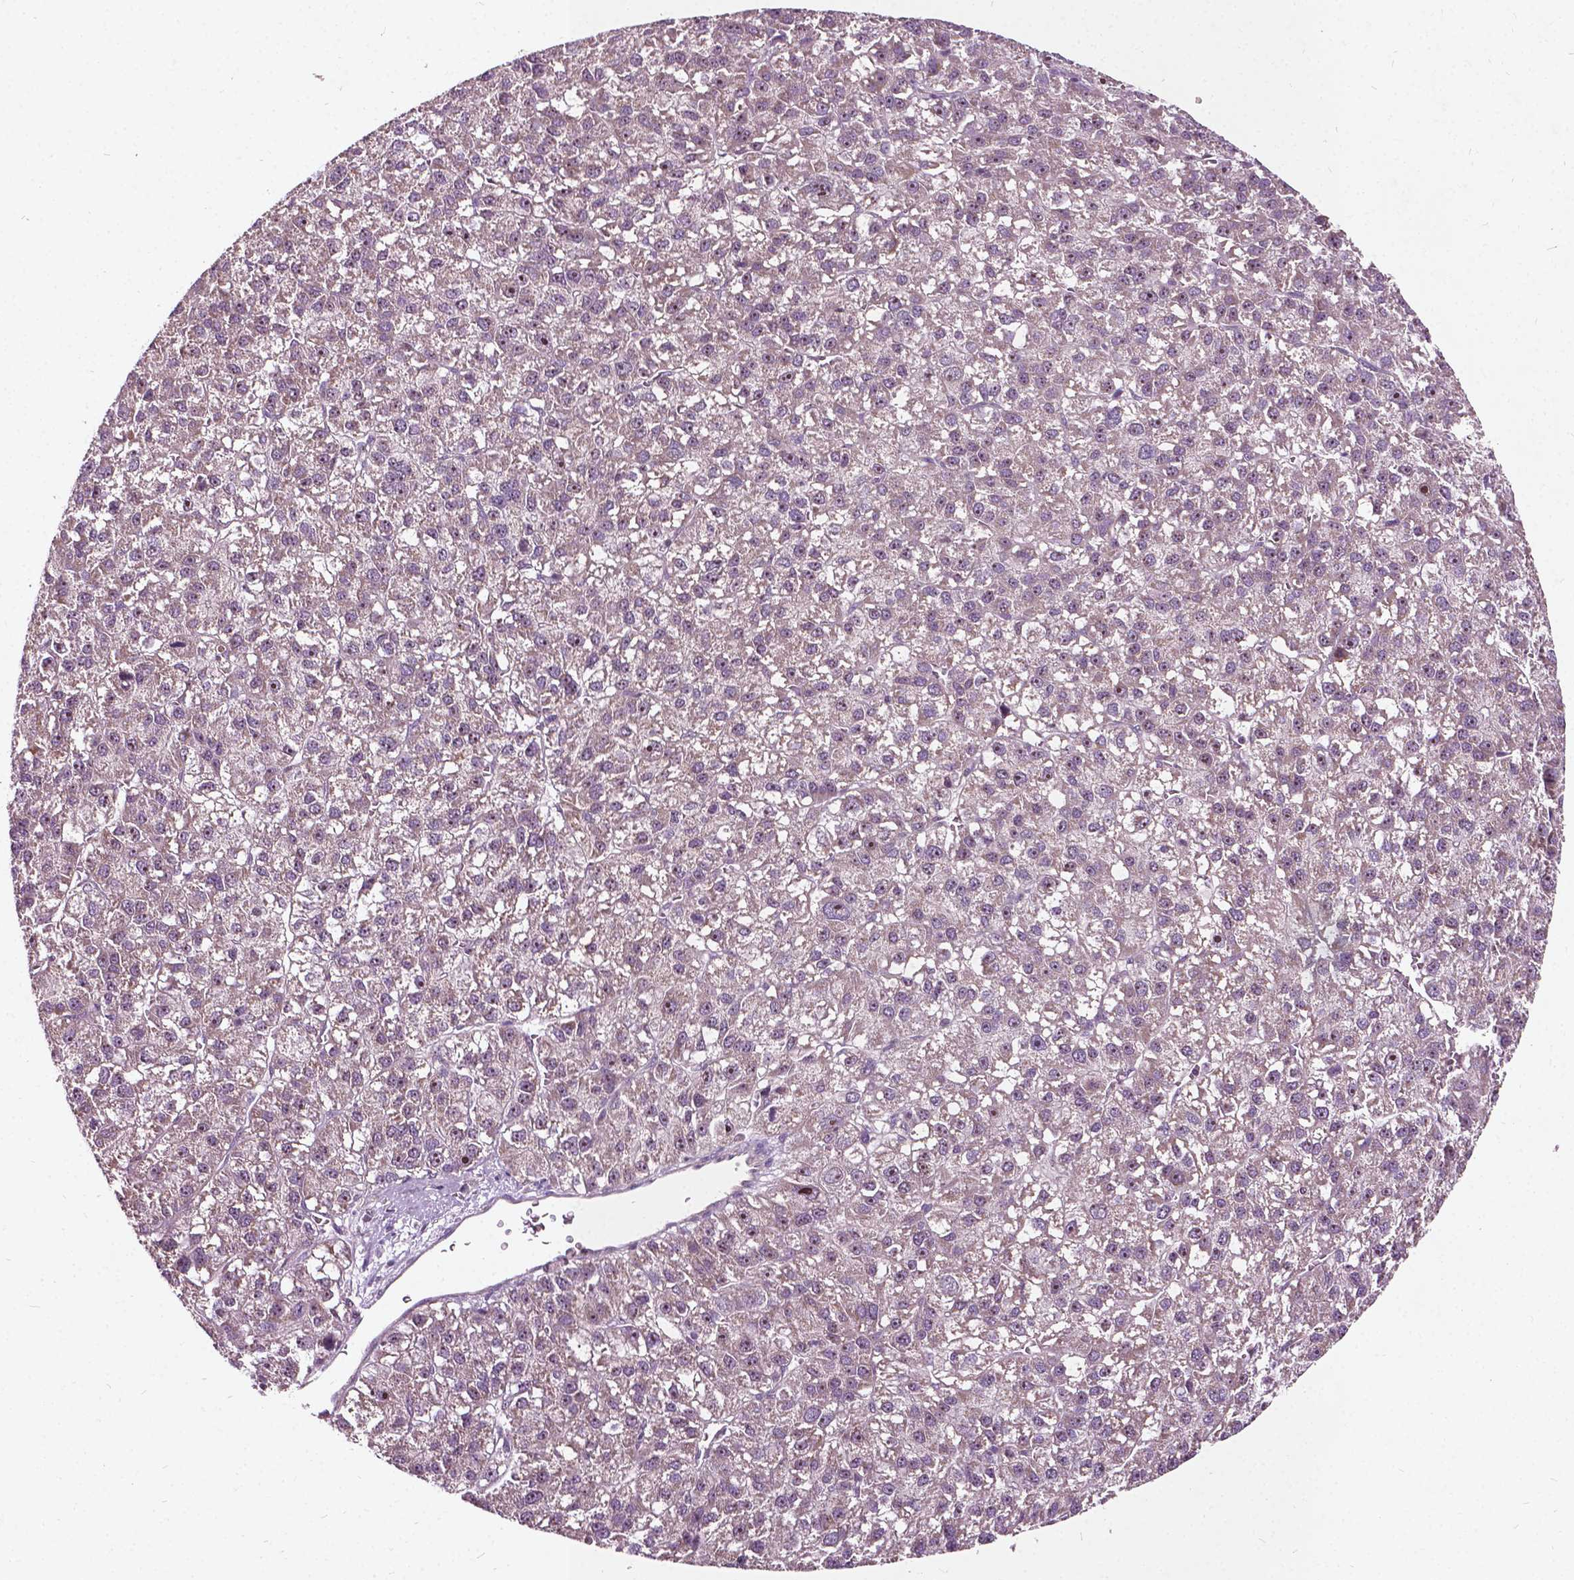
{"staining": {"intensity": "weak", "quantity": "25%-75%", "location": "nuclear"}, "tissue": "liver cancer", "cell_type": "Tumor cells", "image_type": "cancer", "snomed": [{"axis": "morphology", "description": "Carcinoma, Hepatocellular, NOS"}, {"axis": "topography", "description": "Liver"}], "caption": "Immunohistochemistry of human liver cancer displays low levels of weak nuclear staining in about 25%-75% of tumor cells.", "gene": "ODF3L2", "patient": {"sex": "female", "age": 70}}